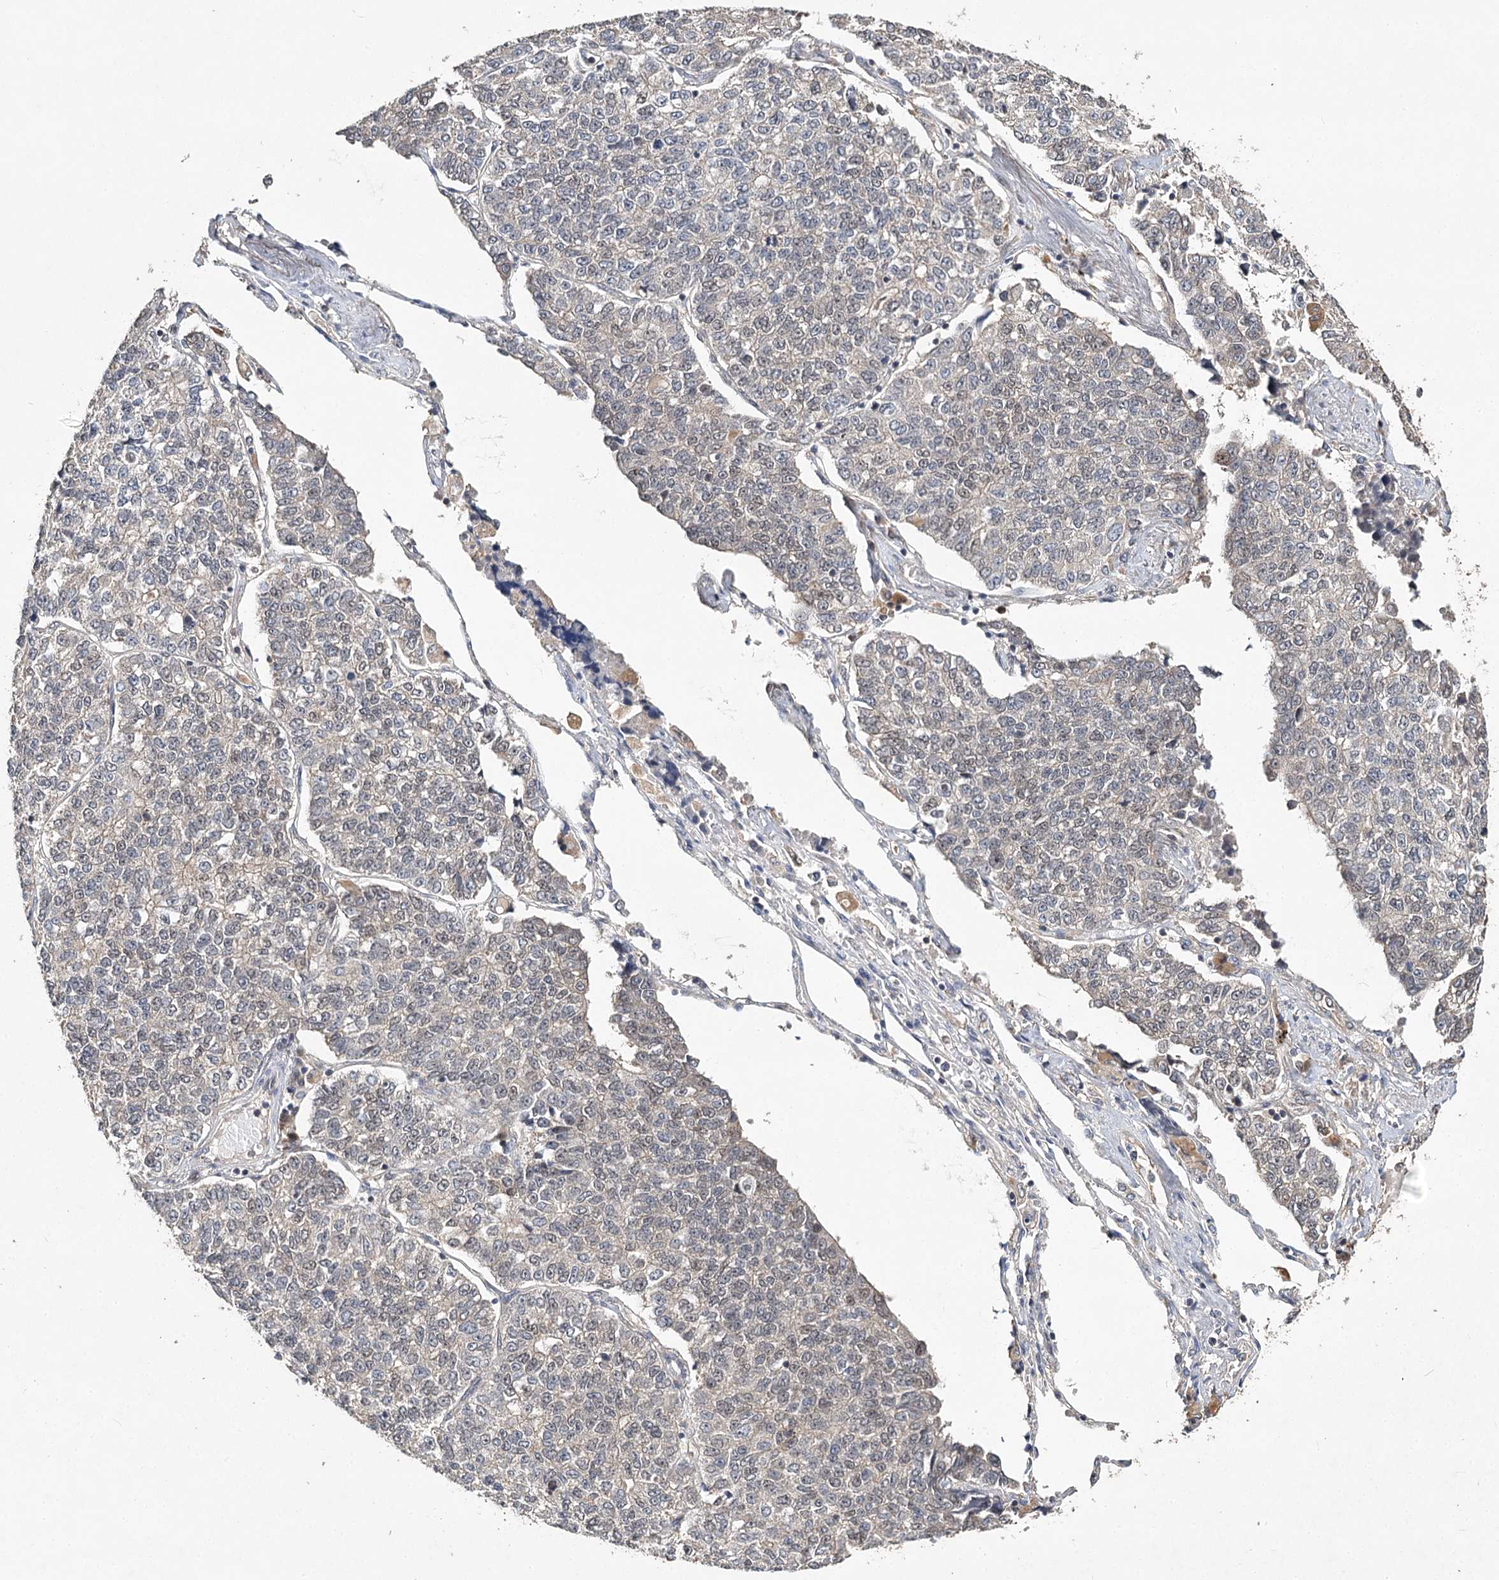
{"staining": {"intensity": "negative", "quantity": "none", "location": "none"}, "tissue": "lung cancer", "cell_type": "Tumor cells", "image_type": "cancer", "snomed": [{"axis": "morphology", "description": "Adenocarcinoma, NOS"}, {"axis": "topography", "description": "Lung"}], "caption": "Histopathology image shows no protein expression in tumor cells of adenocarcinoma (lung) tissue.", "gene": "NOPCHAP1", "patient": {"sex": "male", "age": 49}}